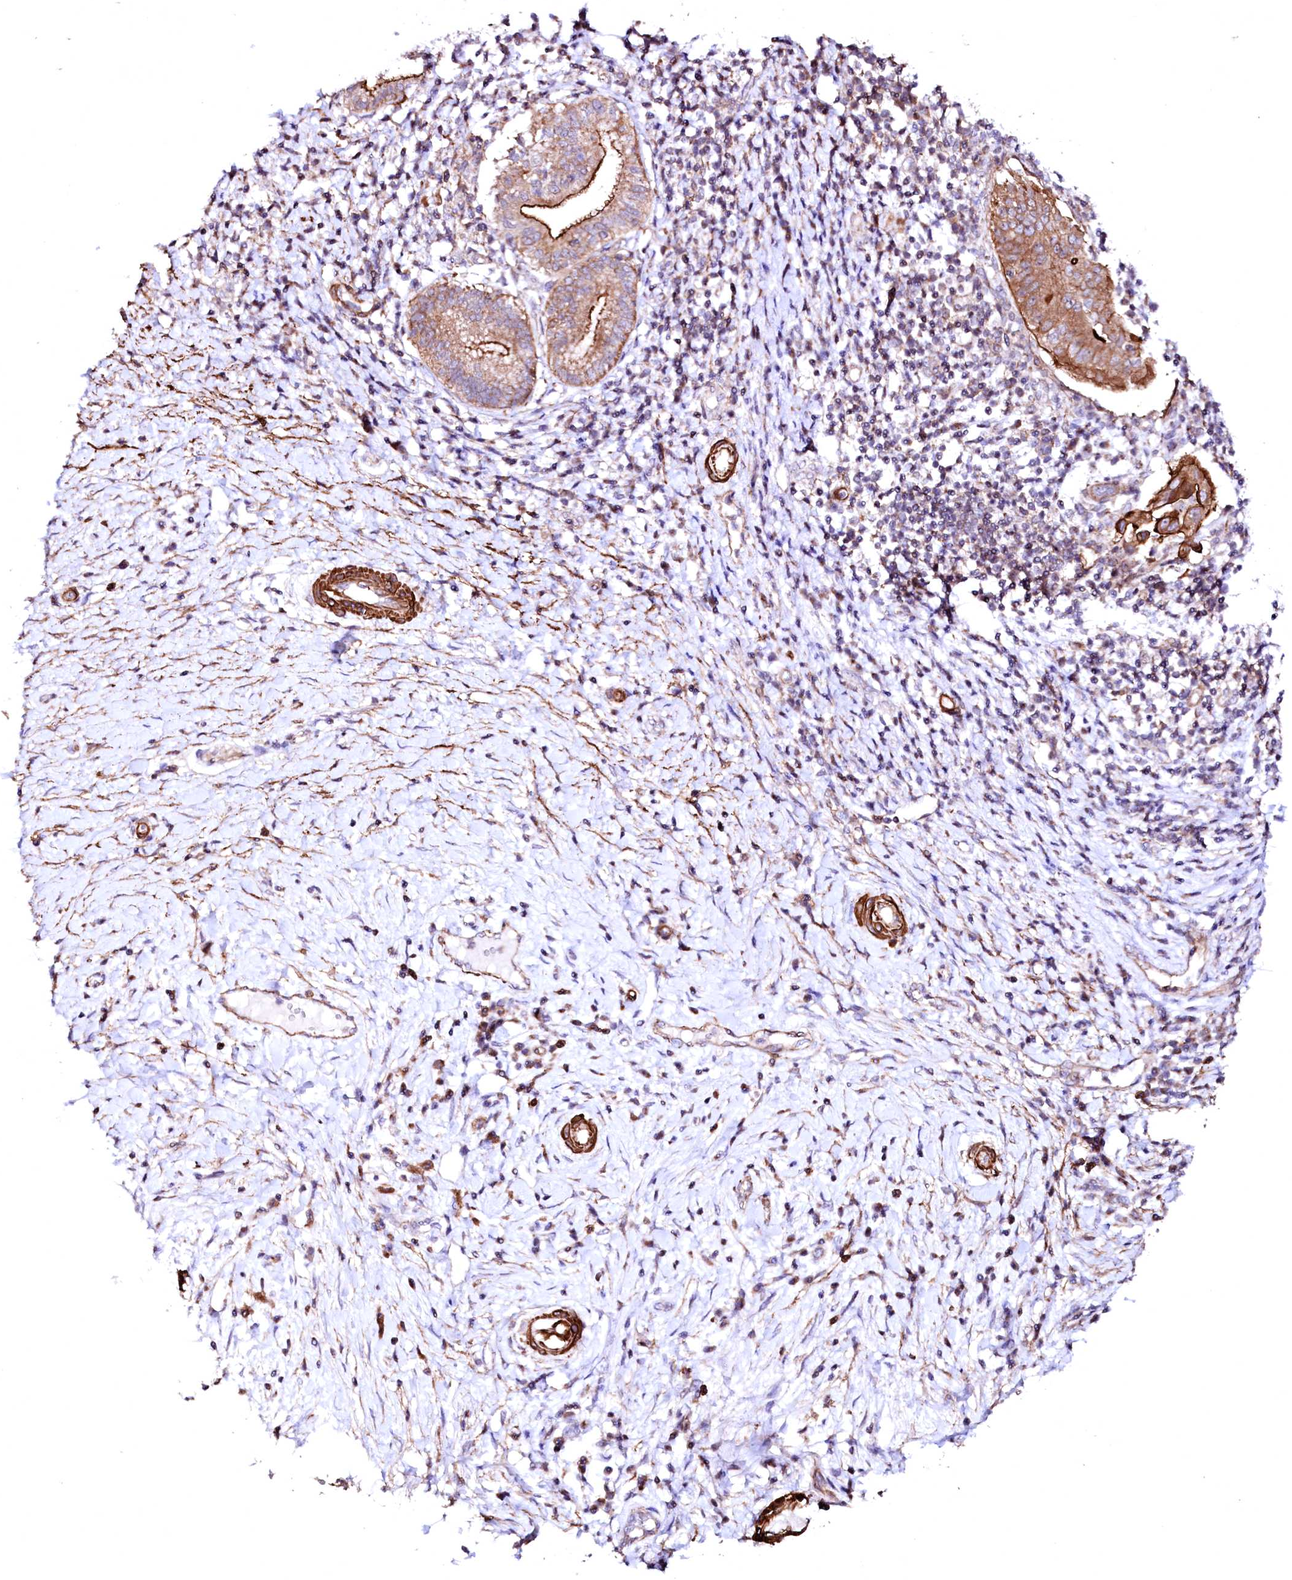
{"staining": {"intensity": "strong", "quantity": ">75%", "location": "cytoplasmic/membranous"}, "tissue": "pancreatic cancer", "cell_type": "Tumor cells", "image_type": "cancer", "snomed": [{"axis": "morphology", "description": "Adenocarcinoma, NOS"}, {"axis": "topography", "description": "Pancreas"}], "caption": "Pancreatic cancer (adenocarcinoma) stained for a protein (brown) reveals strong cytoplasmic/membranous positive positivity in approximately >75% of tumor cells.", "gene": "GPR176", "patient": {"sex": "male", "age": 68}}